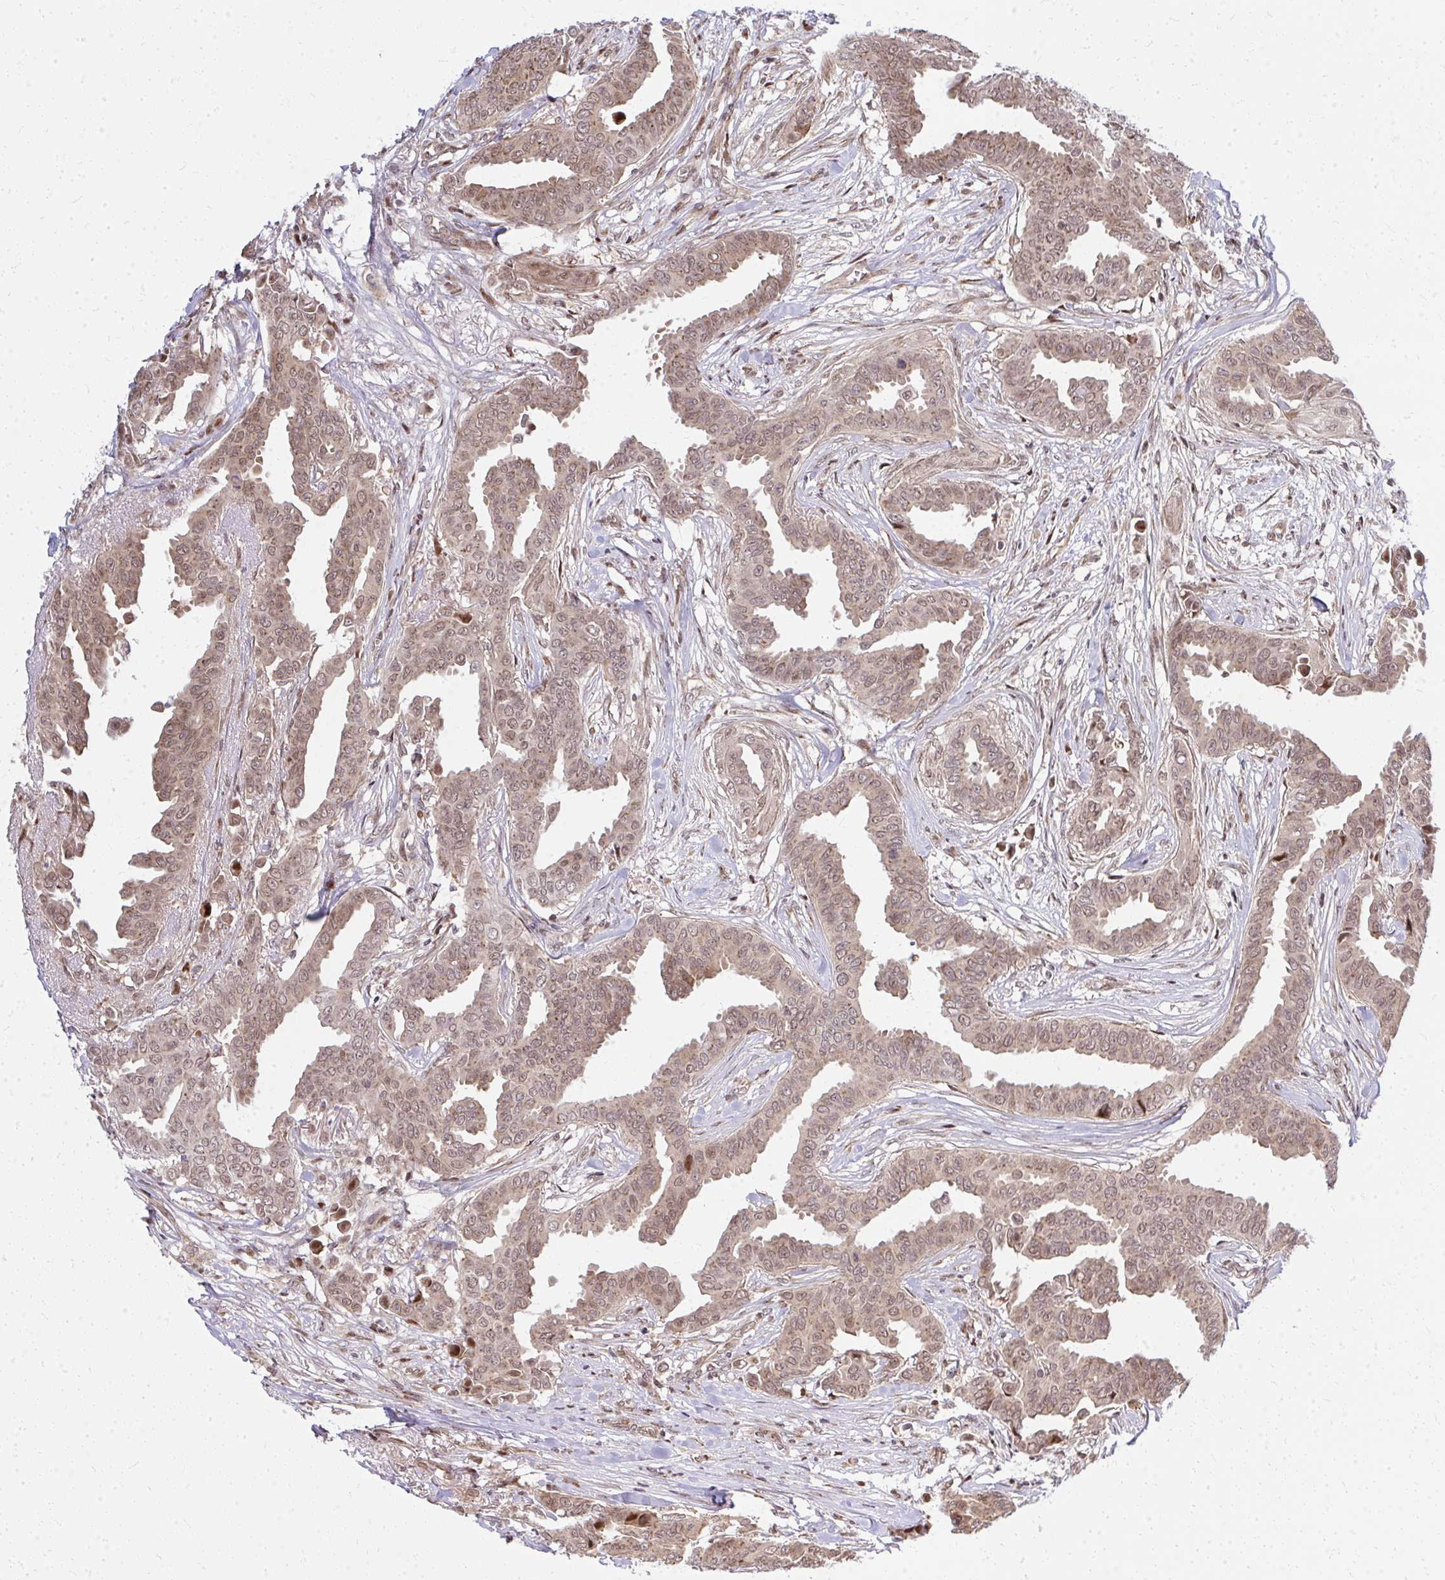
{"staining": {"intensity": "weak", "quantity": ">75%", "location": "cytoplasmic/membranous,nuclear"}, "tissue": "breast cancer", "cell_type": "Tumor cells", "image_type": "cancer", "snomed": [{"axis": "morphology", "description": "Duct carcinoma"}, {"axis": "topography", "description": "Breast"}], "caption": "There is low levels of weak cytoplasmic/membranous and nuclear staining in tumor cells of breast cancer, as demonstrated by immunohistochemical staining (brown color).", "gene": "PIGY", "patient": {"sex": "female", "age": 45}}